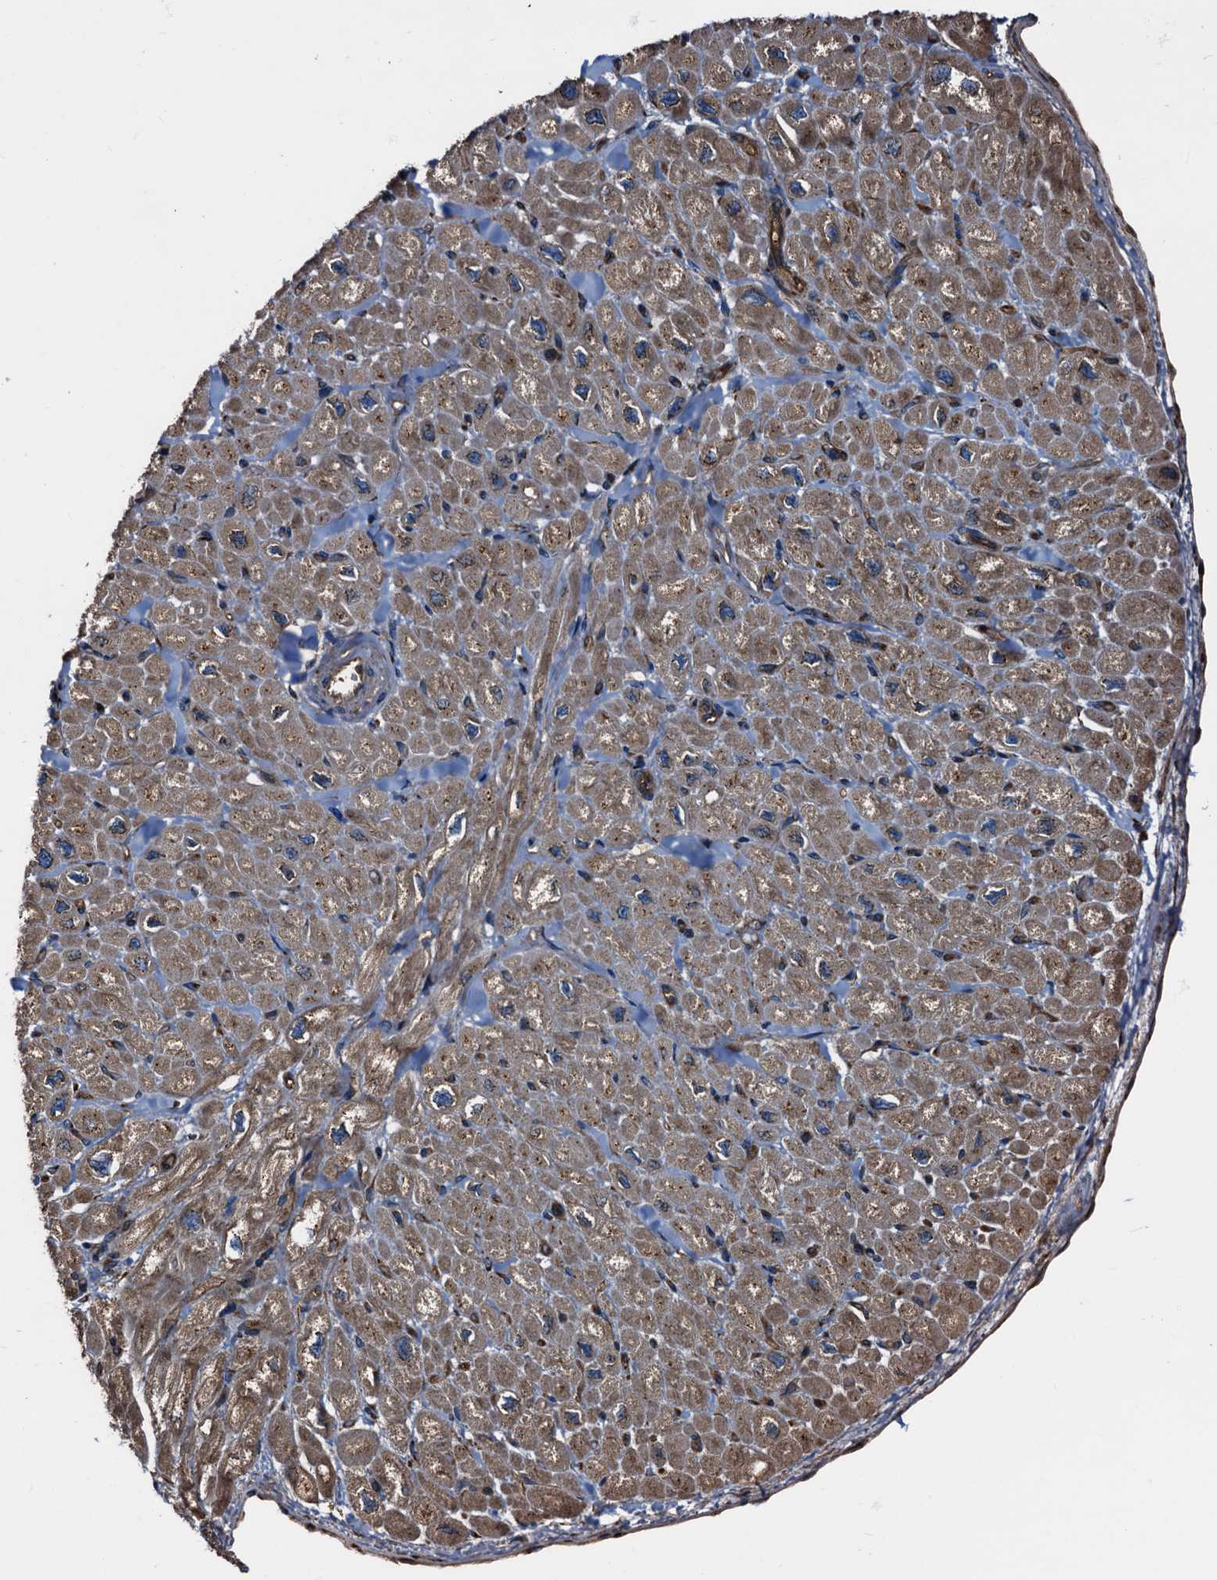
{"staining": {"intensity": "weak", "quantity": ">75%", "location": "cytoplasmic/membranous"}, "tissue": "heart muscle", "cell_type": "Cardiomyocytes", "image_type": "normal", "snomed": [{"axis": "morphology", "description": "Normal tissue, NOS"}, {"axis": "topography", "description": "Heart"}], "caption": "DAB immunohistochemical staining of unremarkable human heart muscle reveals weak cytoplasmic/membranous protein positivity in about >75% of cardiomyocytes.", "gene": "PEX5", "patient": {"sex": "male", "age": 65}}